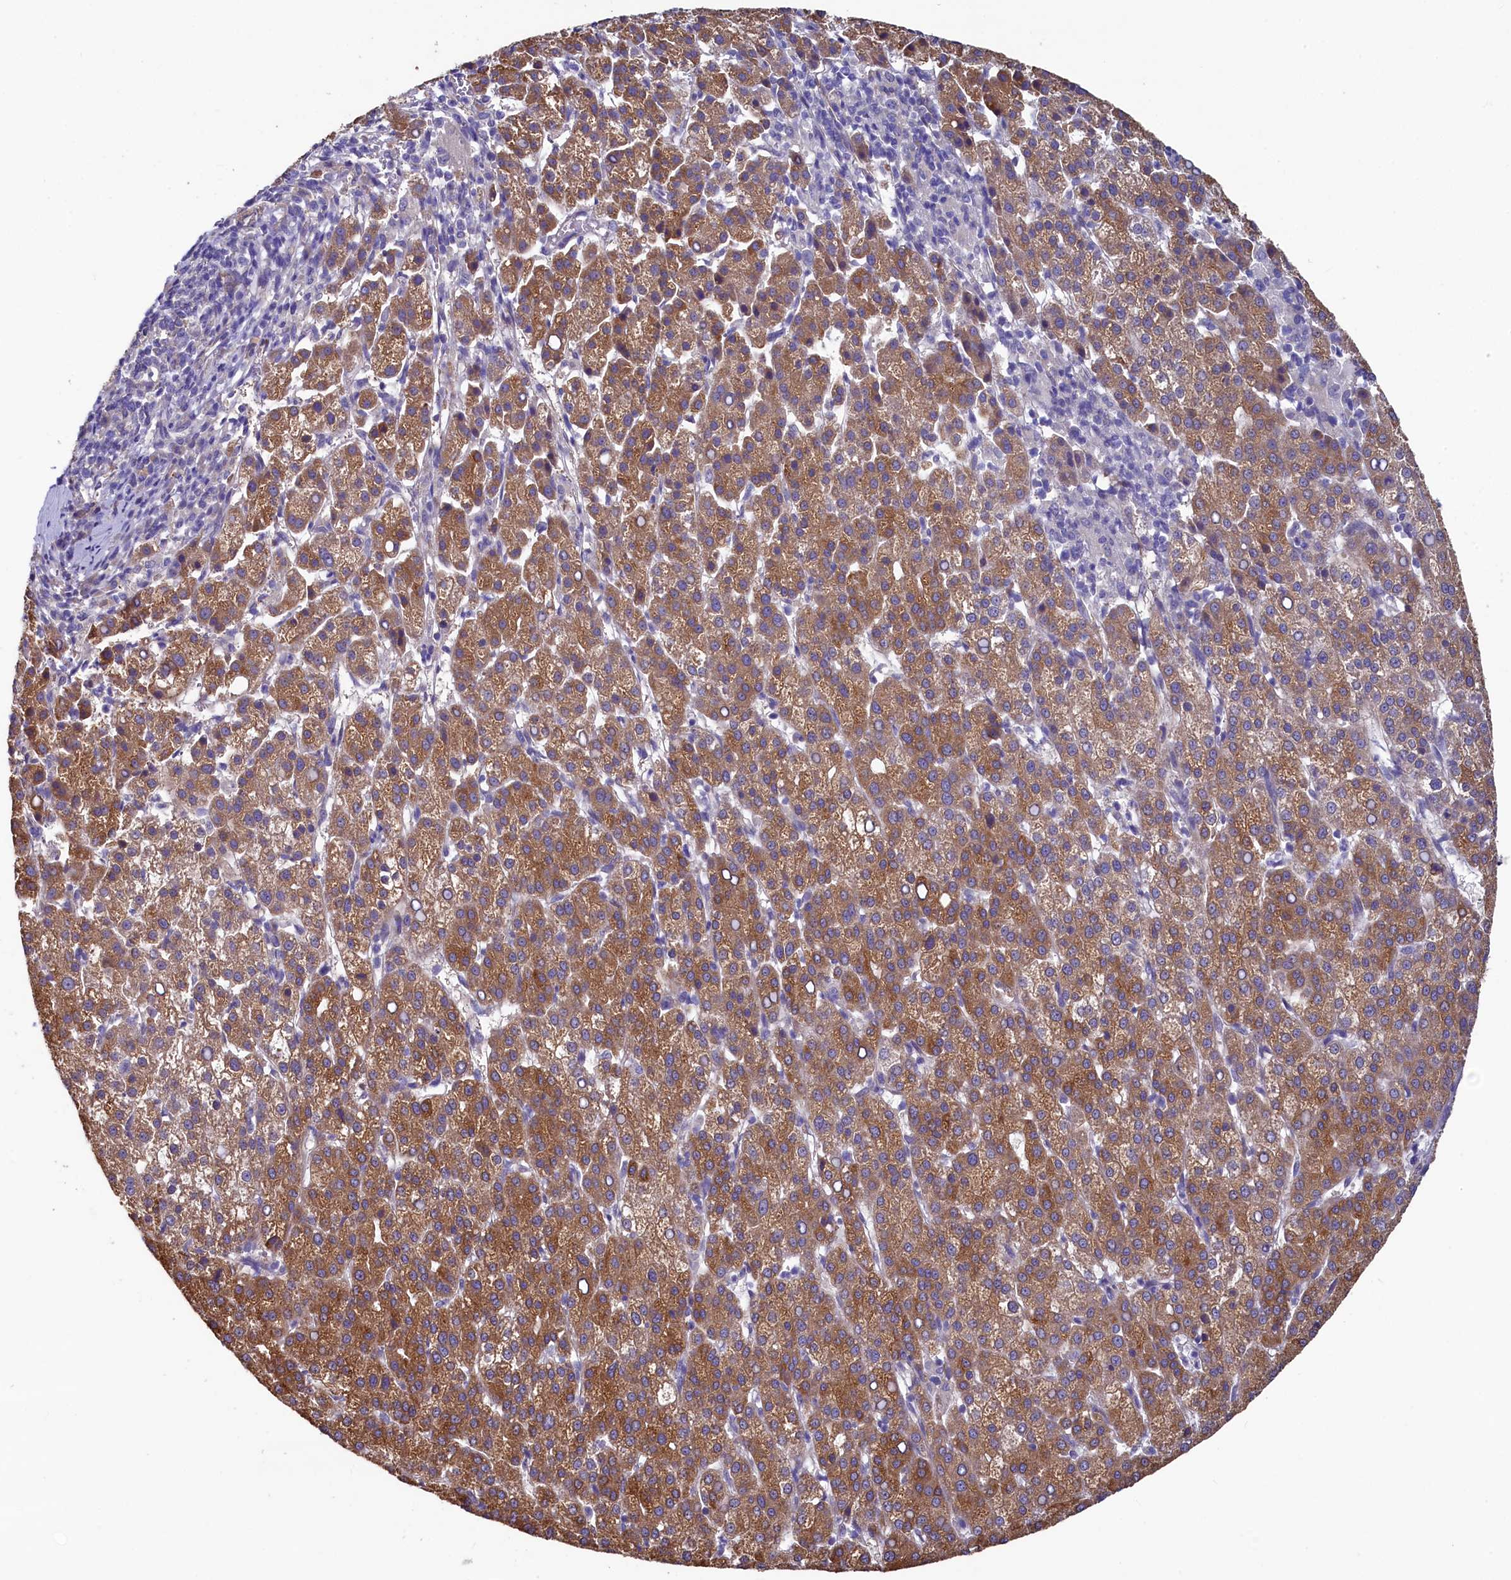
{"staining": {"intensity": "strong", "quantity": ">75%", "location": "cytoplasmic/membranous"}, "tissue": "liver cancer", "cell_type": "Tumor cells", "image_type": "cancer", "snomed": [{"axis": "morphology", "description": "Carcinoma, Hepatocellular, NOS"}, {"axis": "topography", "description": "Liver"}], "caption": "Protein expression analysis of human liver hepatocellular carcinoma reveals strong cytoplasmic/membranous expression in about >75% of tumor cells.", "gene": "SPATA2L", "patient": {"sex": "female", "age": 58}}